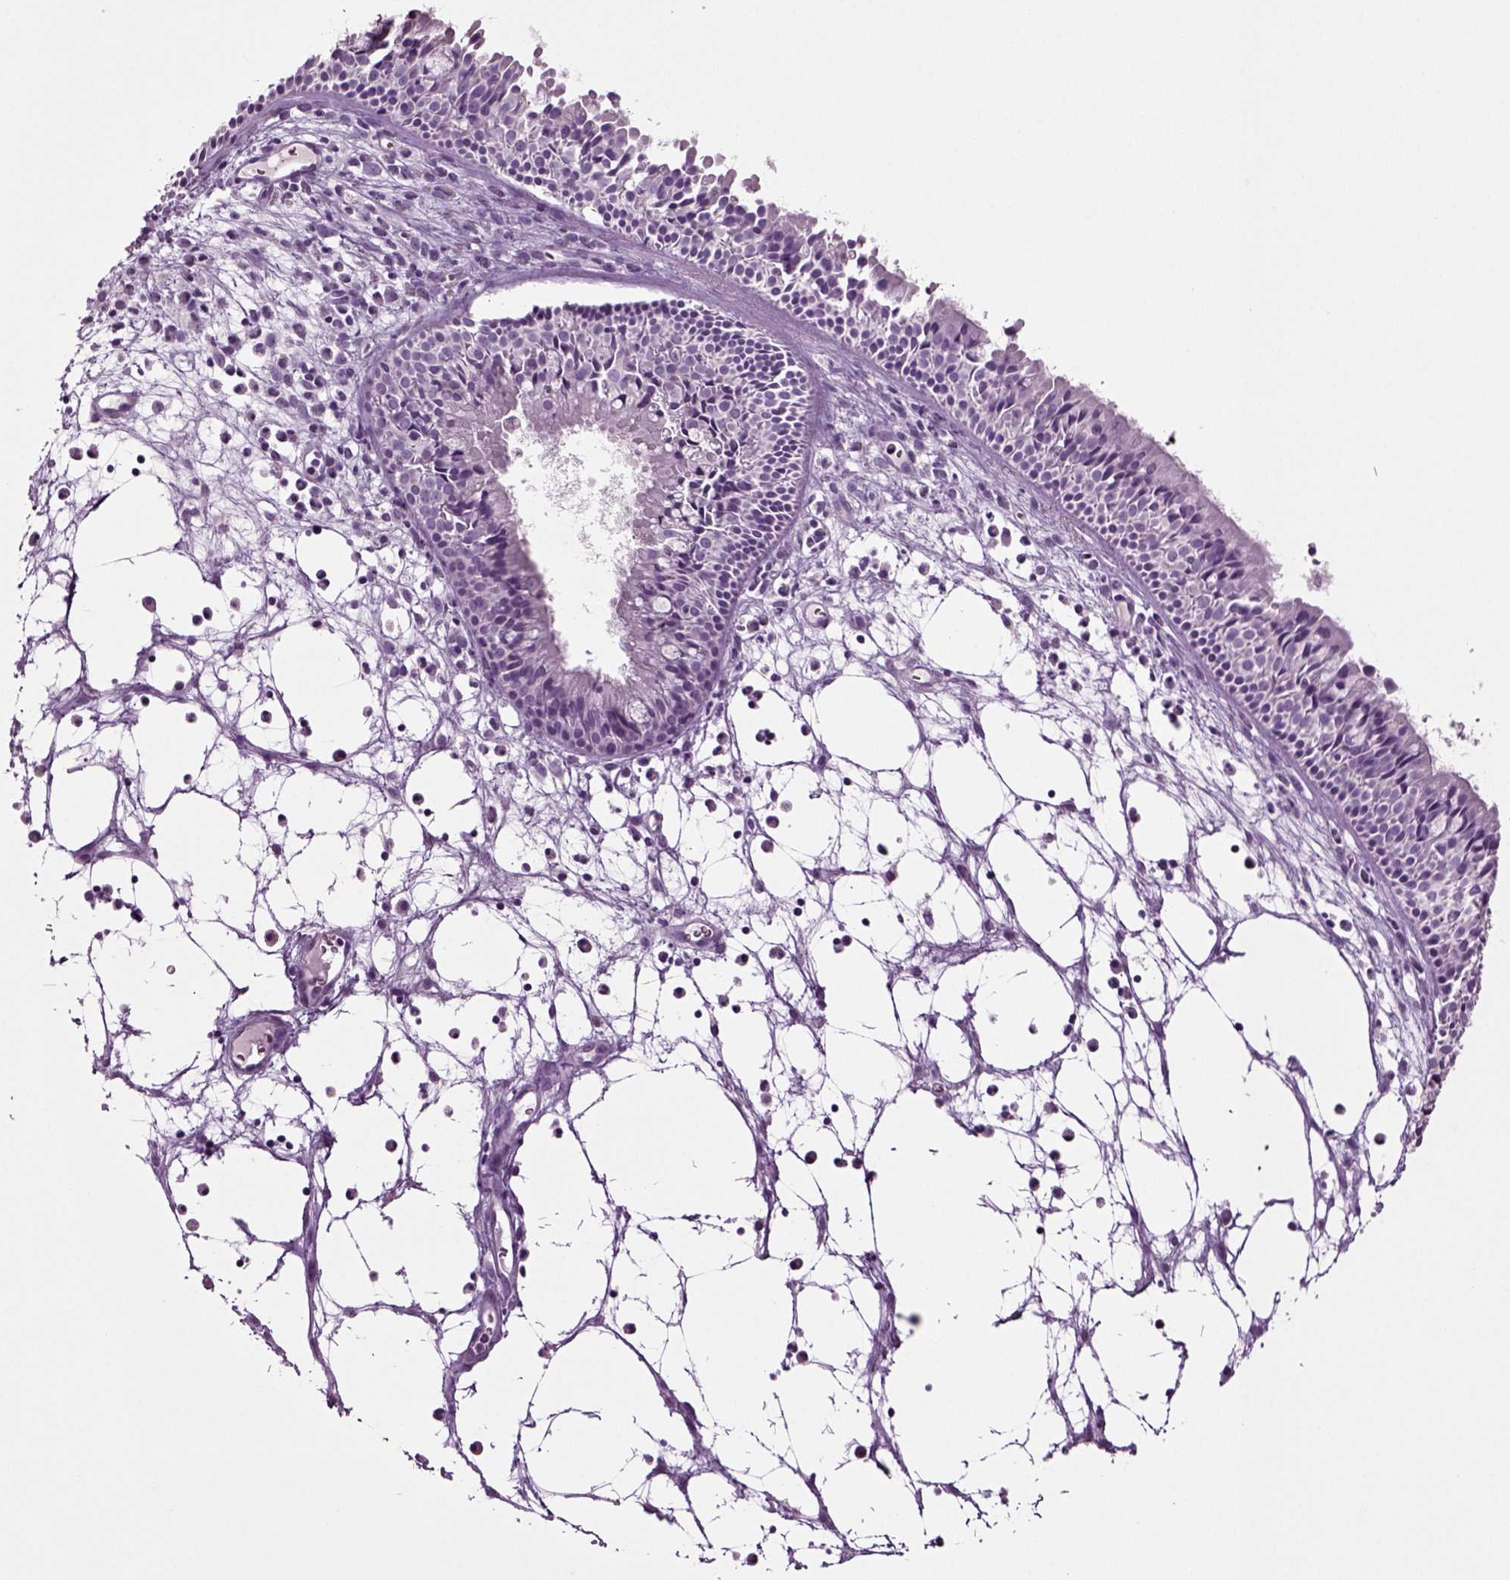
{"staining": {"intensity": "negative", "quantity": "none", "location": "none"}, "tissue": "nasopharynx", "cell_type": "Respiratory epithelial cells", "image_type": "normal", "snomed": [{"axis": "morphology", "description": "Normal tissue, NOS"}, {"axis": "topography", "description": "Nasopharynx"}], "caption": "Photomicrograph shows no protein positivity in respiratory epithelial cells of benign nasopharynx. (Immunohistochemistry, brightfield microscopy, high magnification).", "gene": "SLC17A6", "patient": {"sex": "male", "age": 83}}